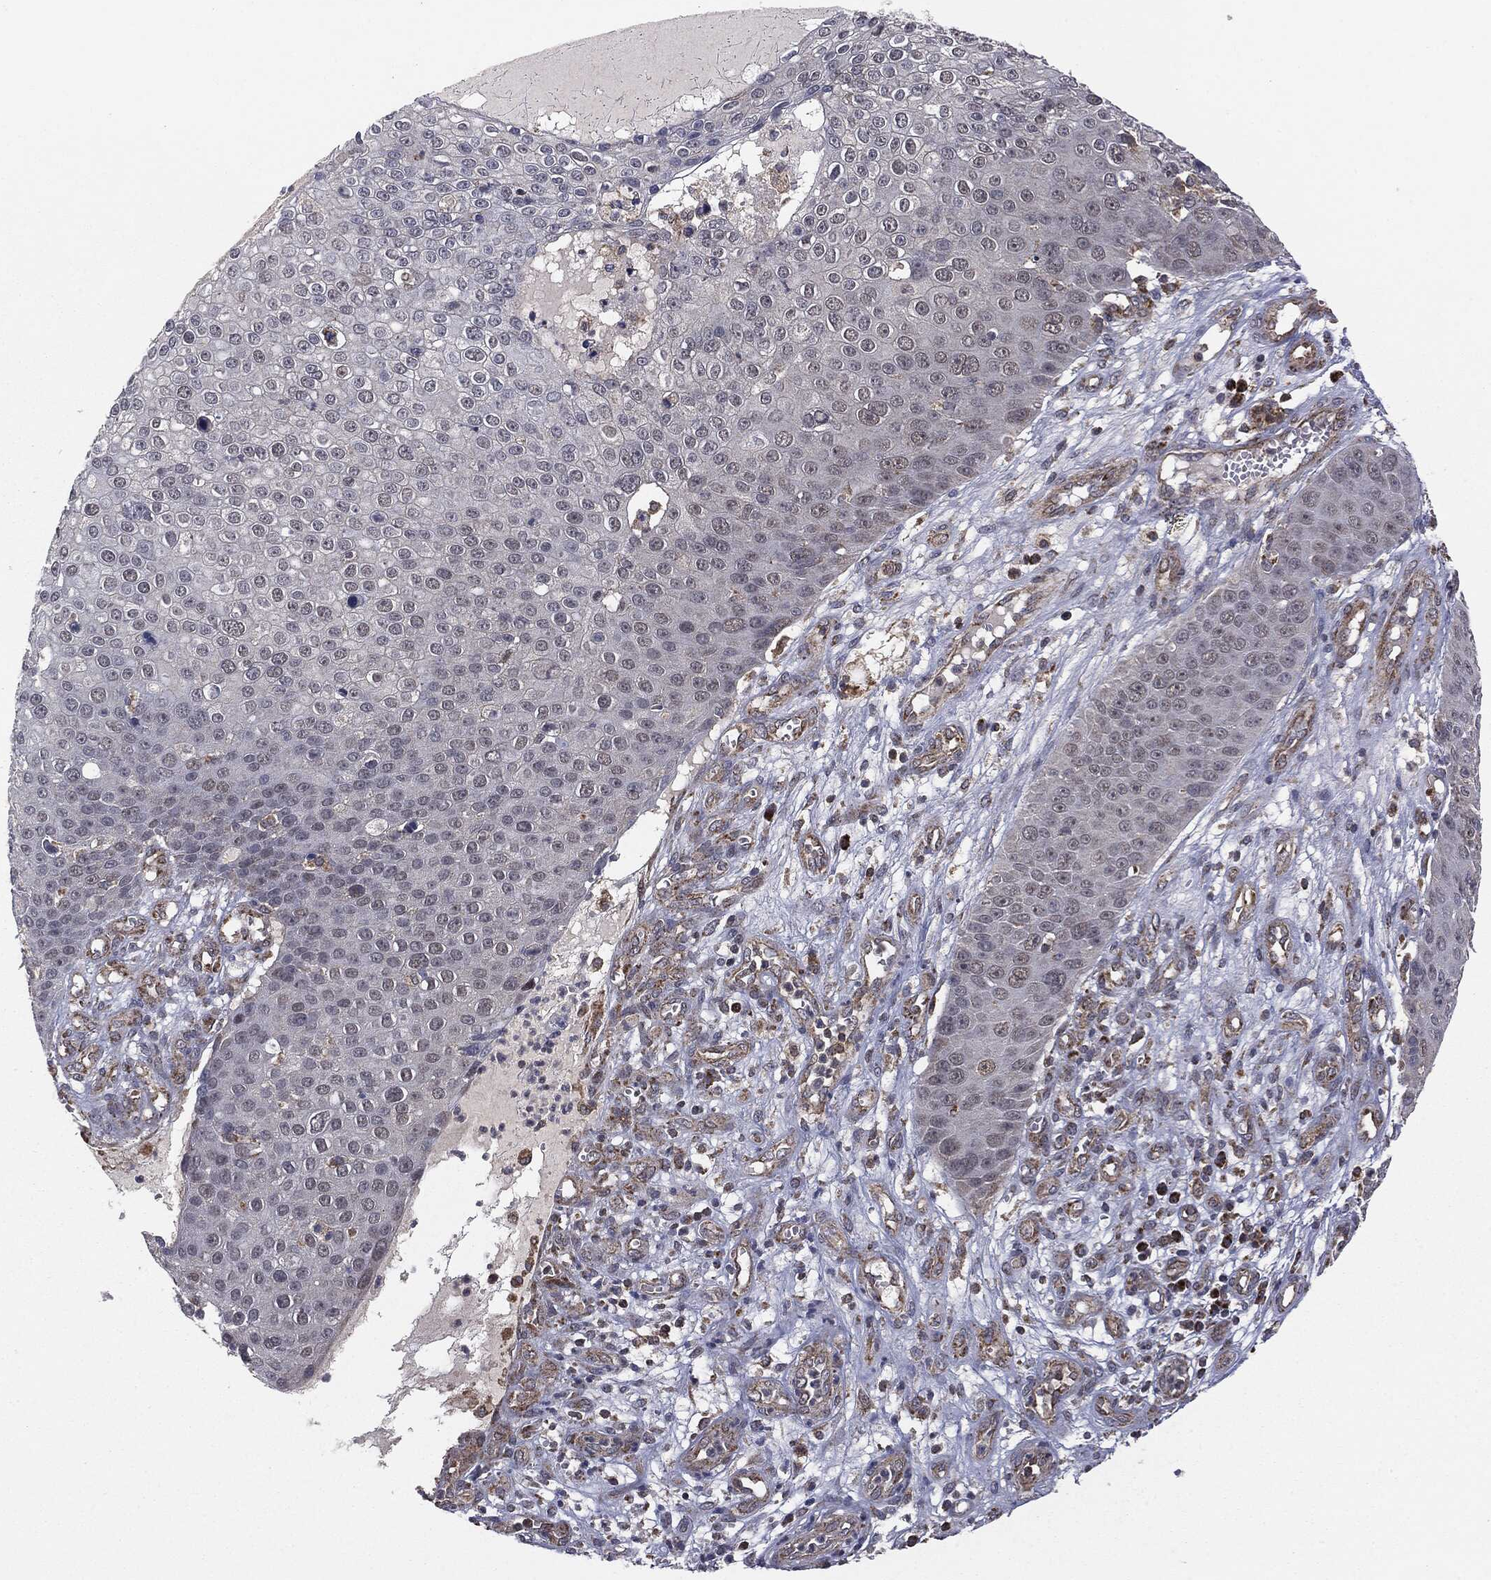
{"staining": {"intensity": "negative", "quantity": "none", "location": "none"}, "tissue": "skin cancer", "cell_type": "Tumor cells", "image_type": "cancer", "snomed": [{"axis": "morphology", "description": "Squamous cell carcinoma, NOS"}, {"axis": "topography", "description": "Skin"}], "caption": "Squamous cell carcinoma (skin) was stained to show a protein in brown. There is no significant positivity in tumor cells. (IHC, brightfield microscopy, high magnification).", "gene": "MTOR", "patient": {"sex": "male", "age": 71}}